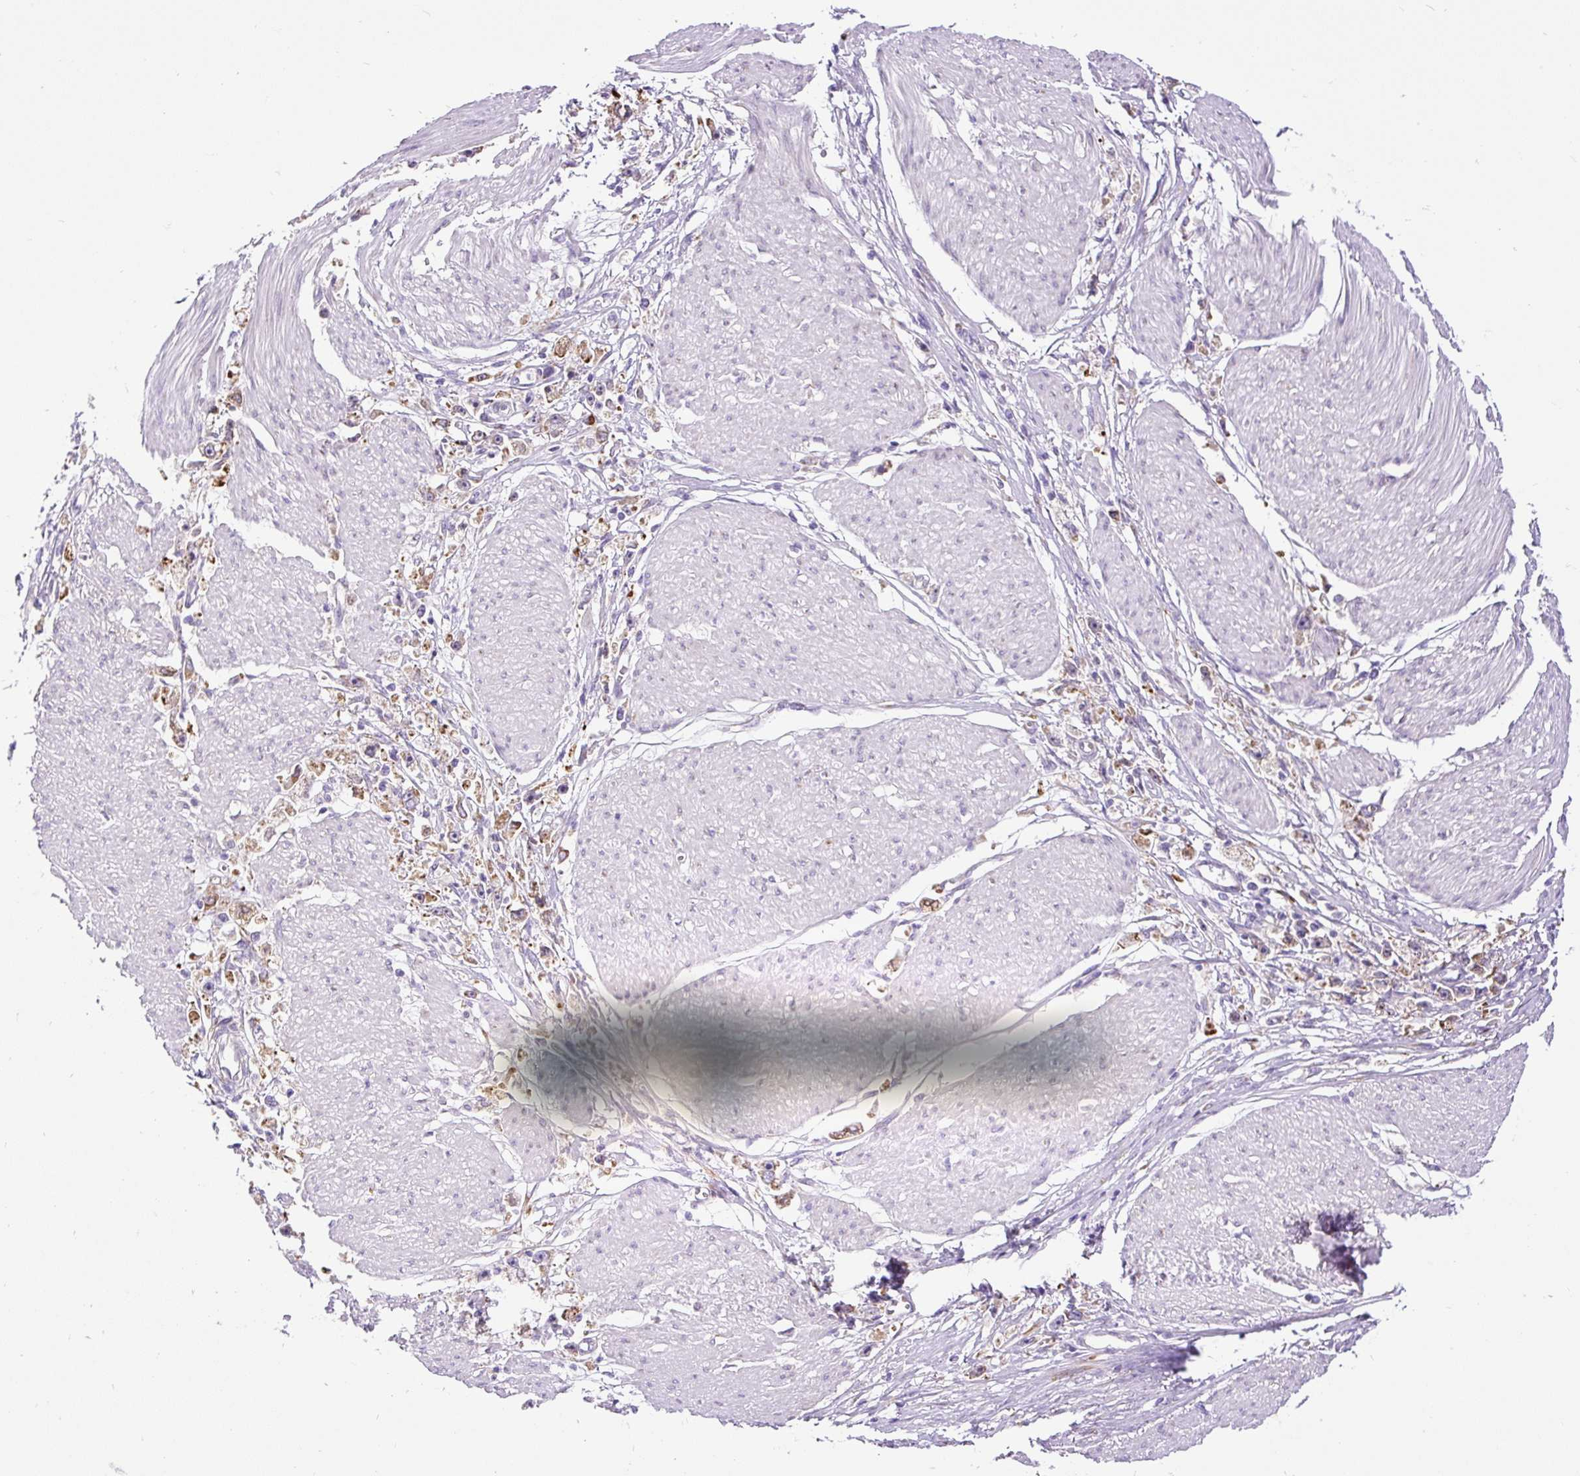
{"staining": {"intensity": "weak", "quantity": ">75%", "location": "cytoplasmic/membranous"}, "tissue": "stomach cancer", "cell_type": "Tumor cells", "image_type": "cancer", "snomed": [{"axis": "morphology", "description": "Adenocarcinoma, NOS"}, {"axis": "topography", "description": "Stomach"}], "caption": "A histopathology image of human stomach cancer stained for a protein reveals weak cytoplasmic/membranous brown staining in tumor cells. (IHC, brightfield microscopy, high magnification).", "gene": "DDOST", "patient": {"sex": "female", "age": 59}}